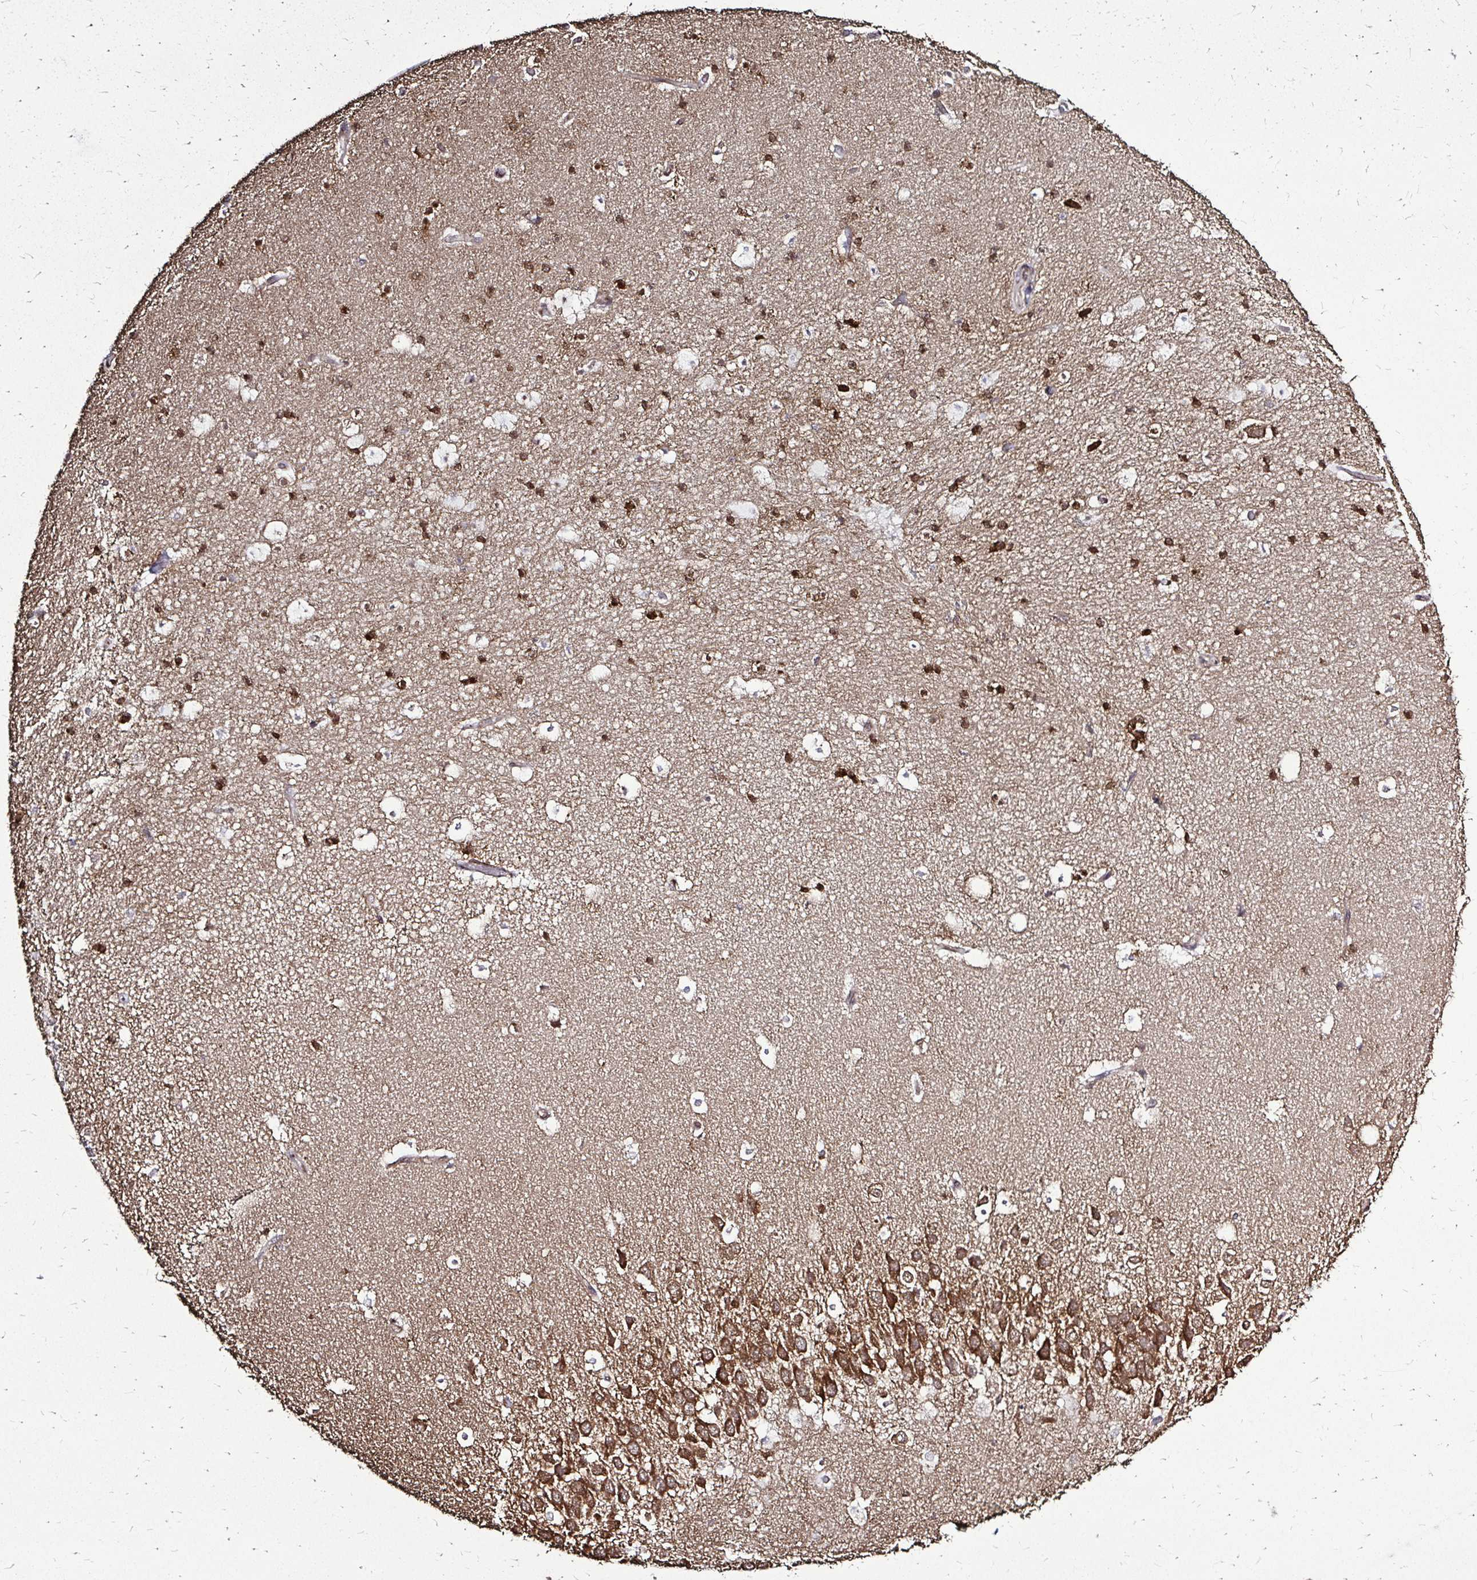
{"staining": {"intensity": "moderate", "quantity": ">75%", "location": "cytoplasmic/membranous"}, "tissue": "hippocampus", "cell_type": "Glial cells", "image_type": "normal", "snomed": [{"axis": "morphology", "description": "Normal tissue, NOS"}, {"axis": "topography", "description": "Hippocampus"}], "caption": "Hippocampus stained for a protein (brown) displays moderate cytoplasmic/membranous positive staining in approximately >75% of glial cells.", "gene": "FMR1", "patient": {"sex": "male", "age": 26}}